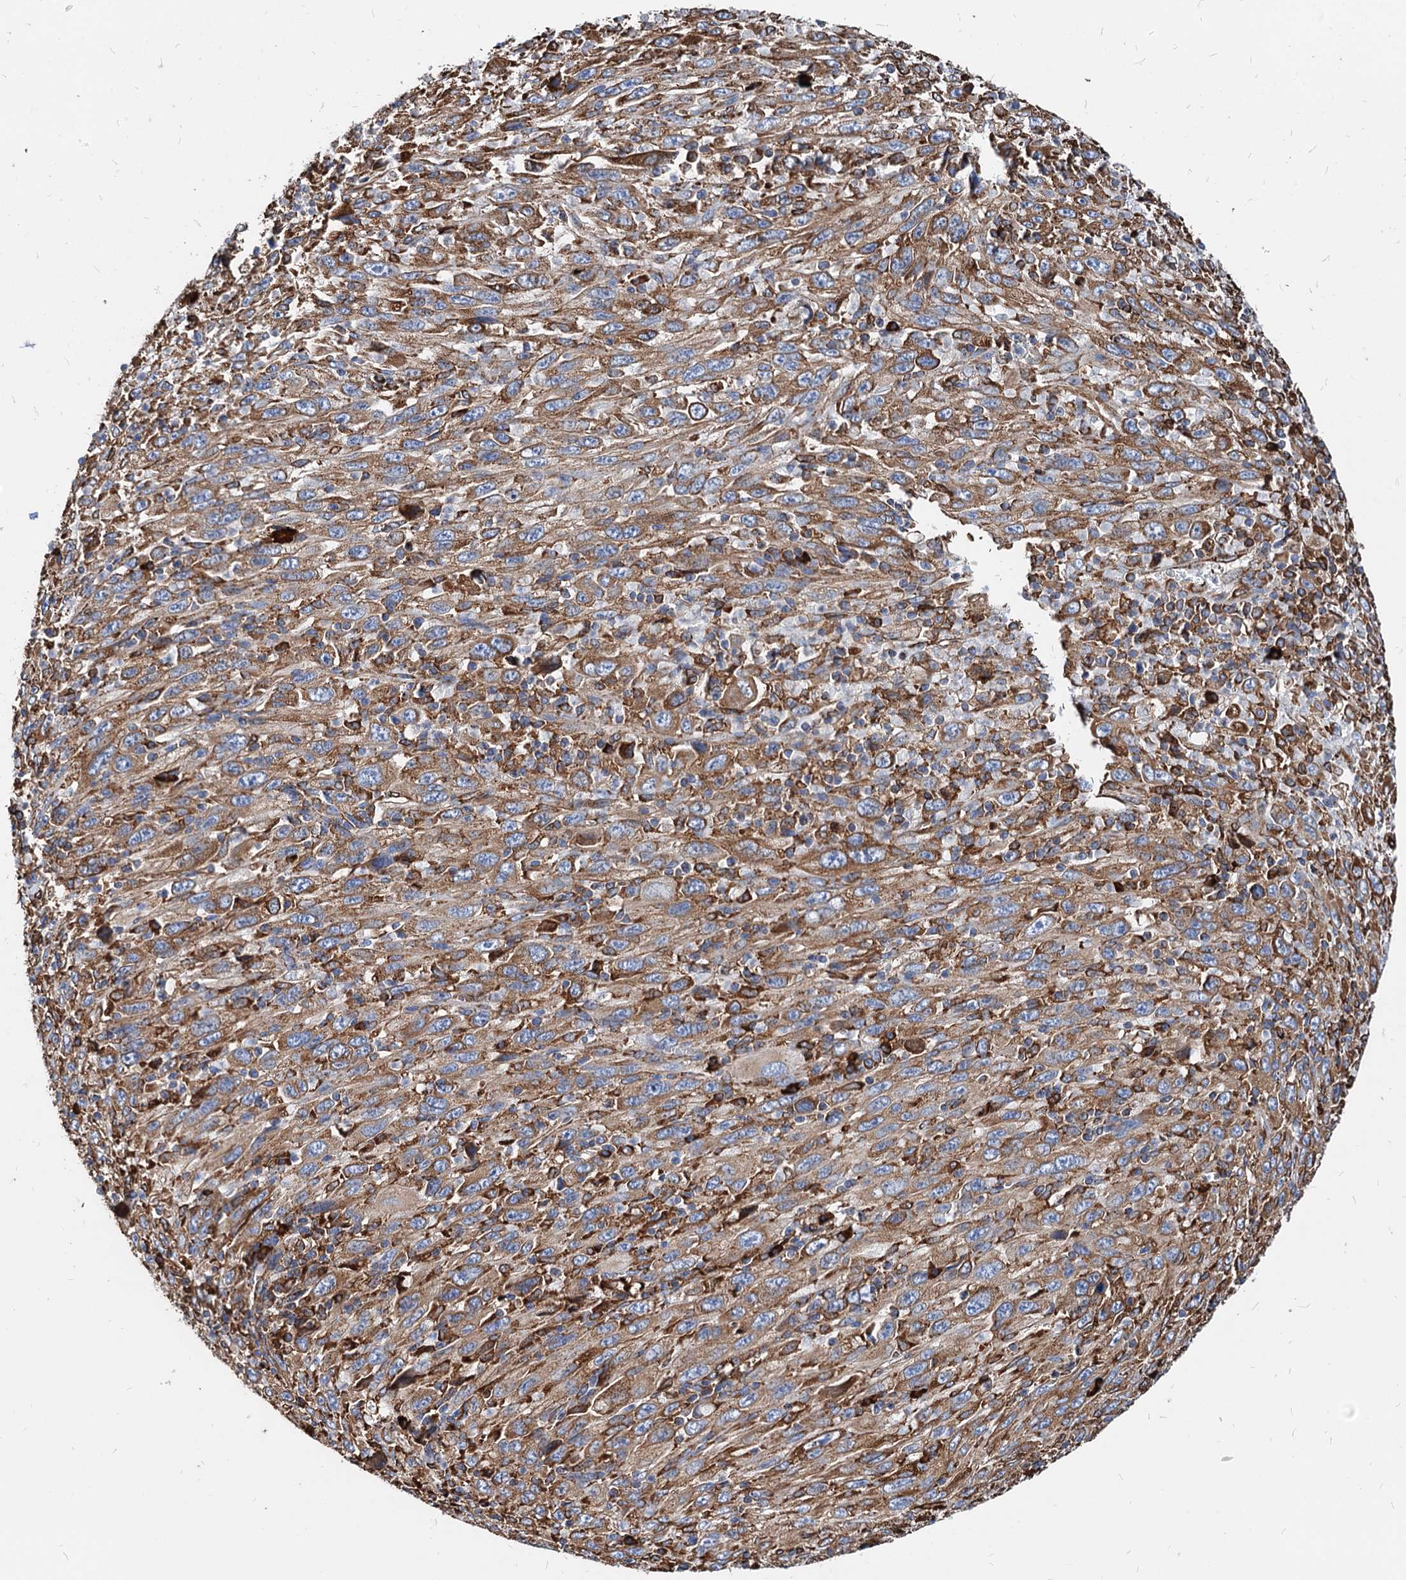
{"staining": {"intensity": "moderate", "quantity": ">75%", "location": "cytoplasmic/membranous"}, "tissue": "melanoma", "cell_type": "Tumor cells", "image_type": "cancer", "snomed": [{"axis": "morphology", "description": "Malignant melanoma, Metastatic site"}, {"axis": "topography", "description": "Skin"}], "caption": "Malignant melanoma (metastatic site) stained with a protein marker reveals moderate staining in tumor cells.", "gene": "HSPA5", "patient": {"sex": "female", "age": 56}}